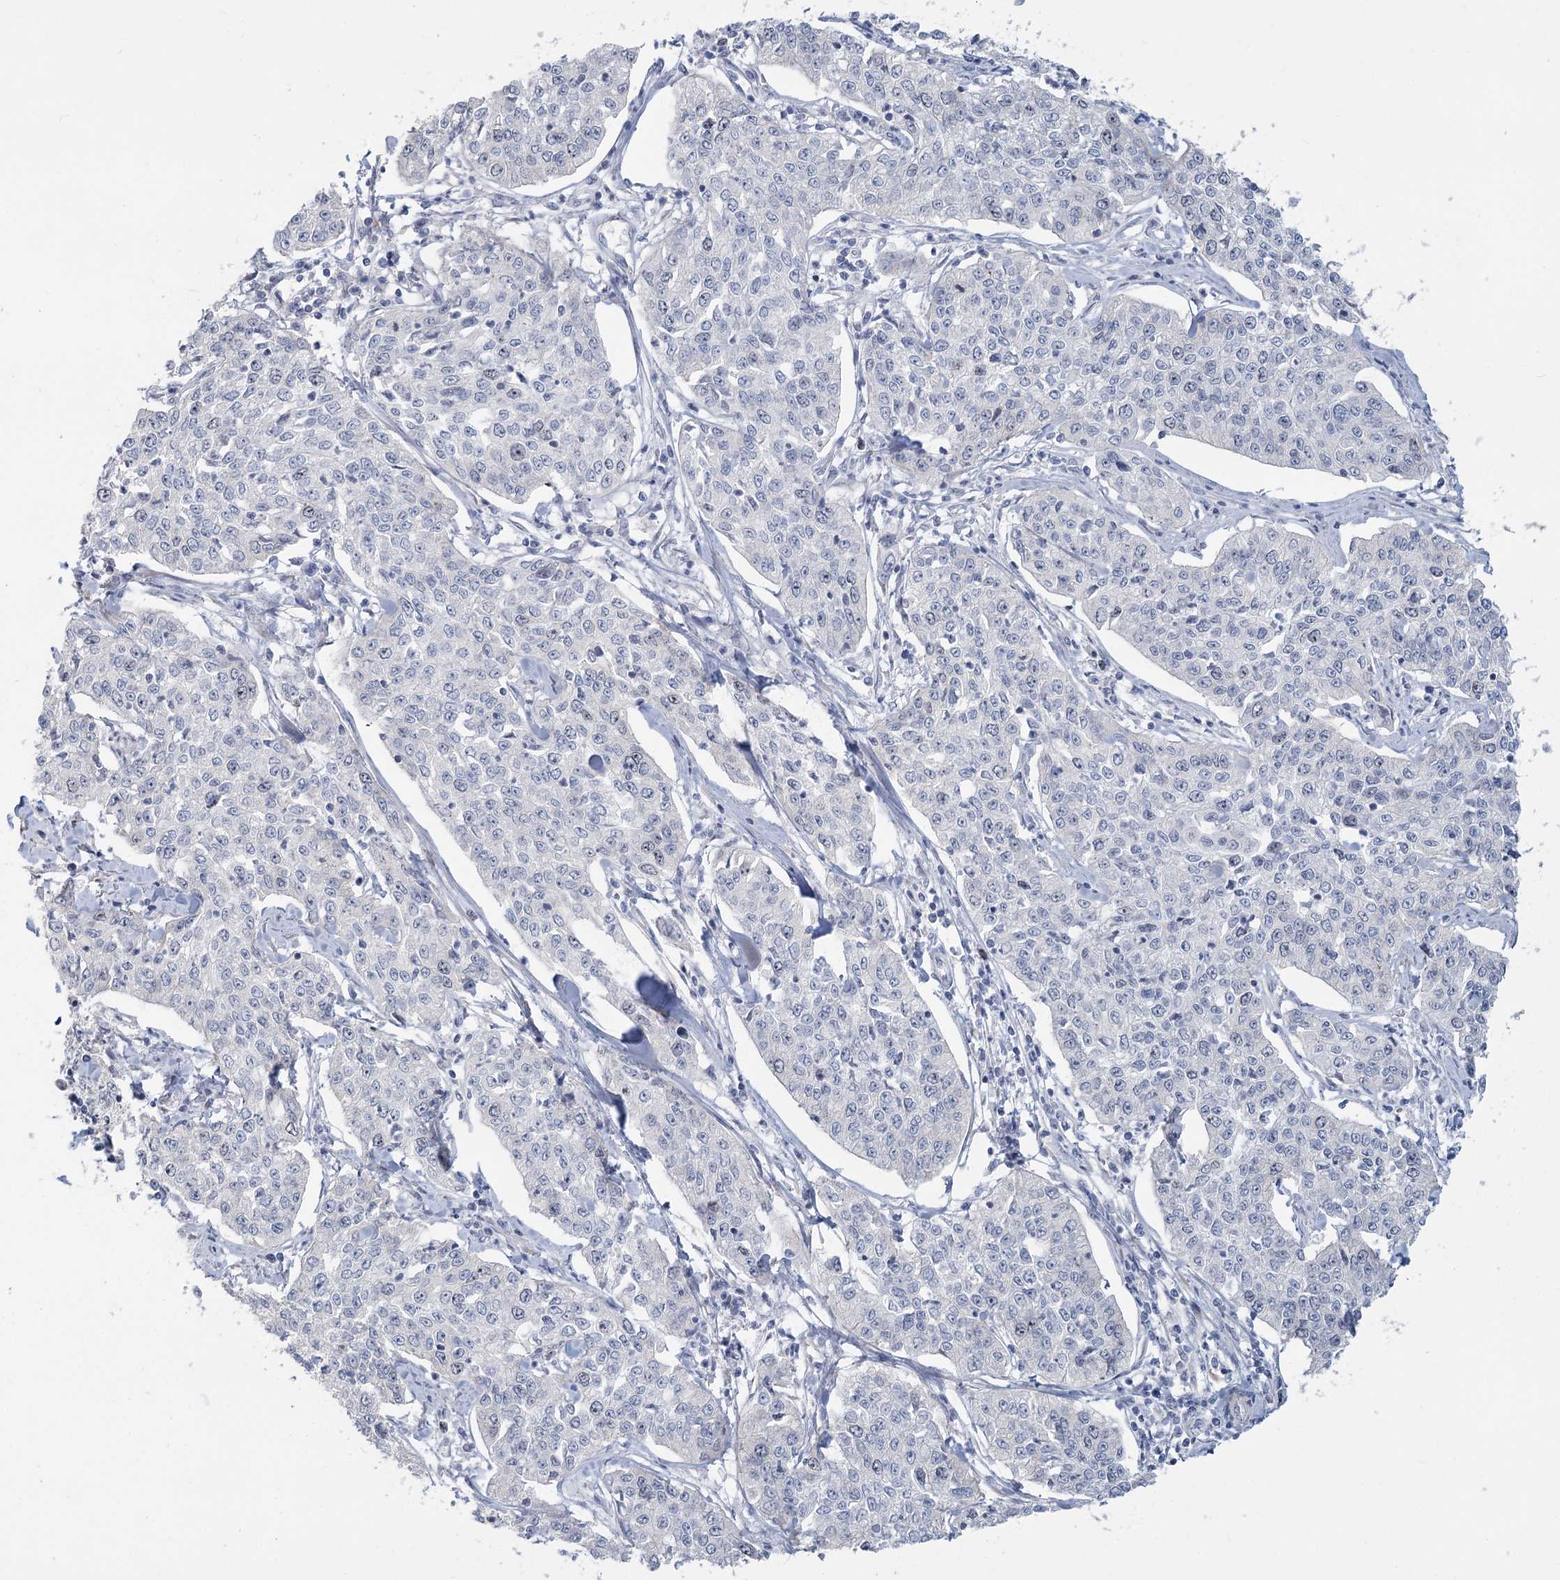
{"staining": {"intensity": "negative", "quantity": "none", "location": "none"}, "tissue": "cervical cancer", "cell_type": "Tumor cells", "image_type": "cancer", "snomed": [{"axis": "morphology", "description": "Squamous cell carcinoma, NOS"}, {"axis": "topography", "description": "Cervix"}], "caption": "There is no significant expression in tumor cells of cervical squamous cell carcinoma. (DAB (3,3'-diaminobenzidine) IHC with hematoxylin counter stain).", "gene": "ABITRAM", "patient": {"sex": "female", "age": 35}}